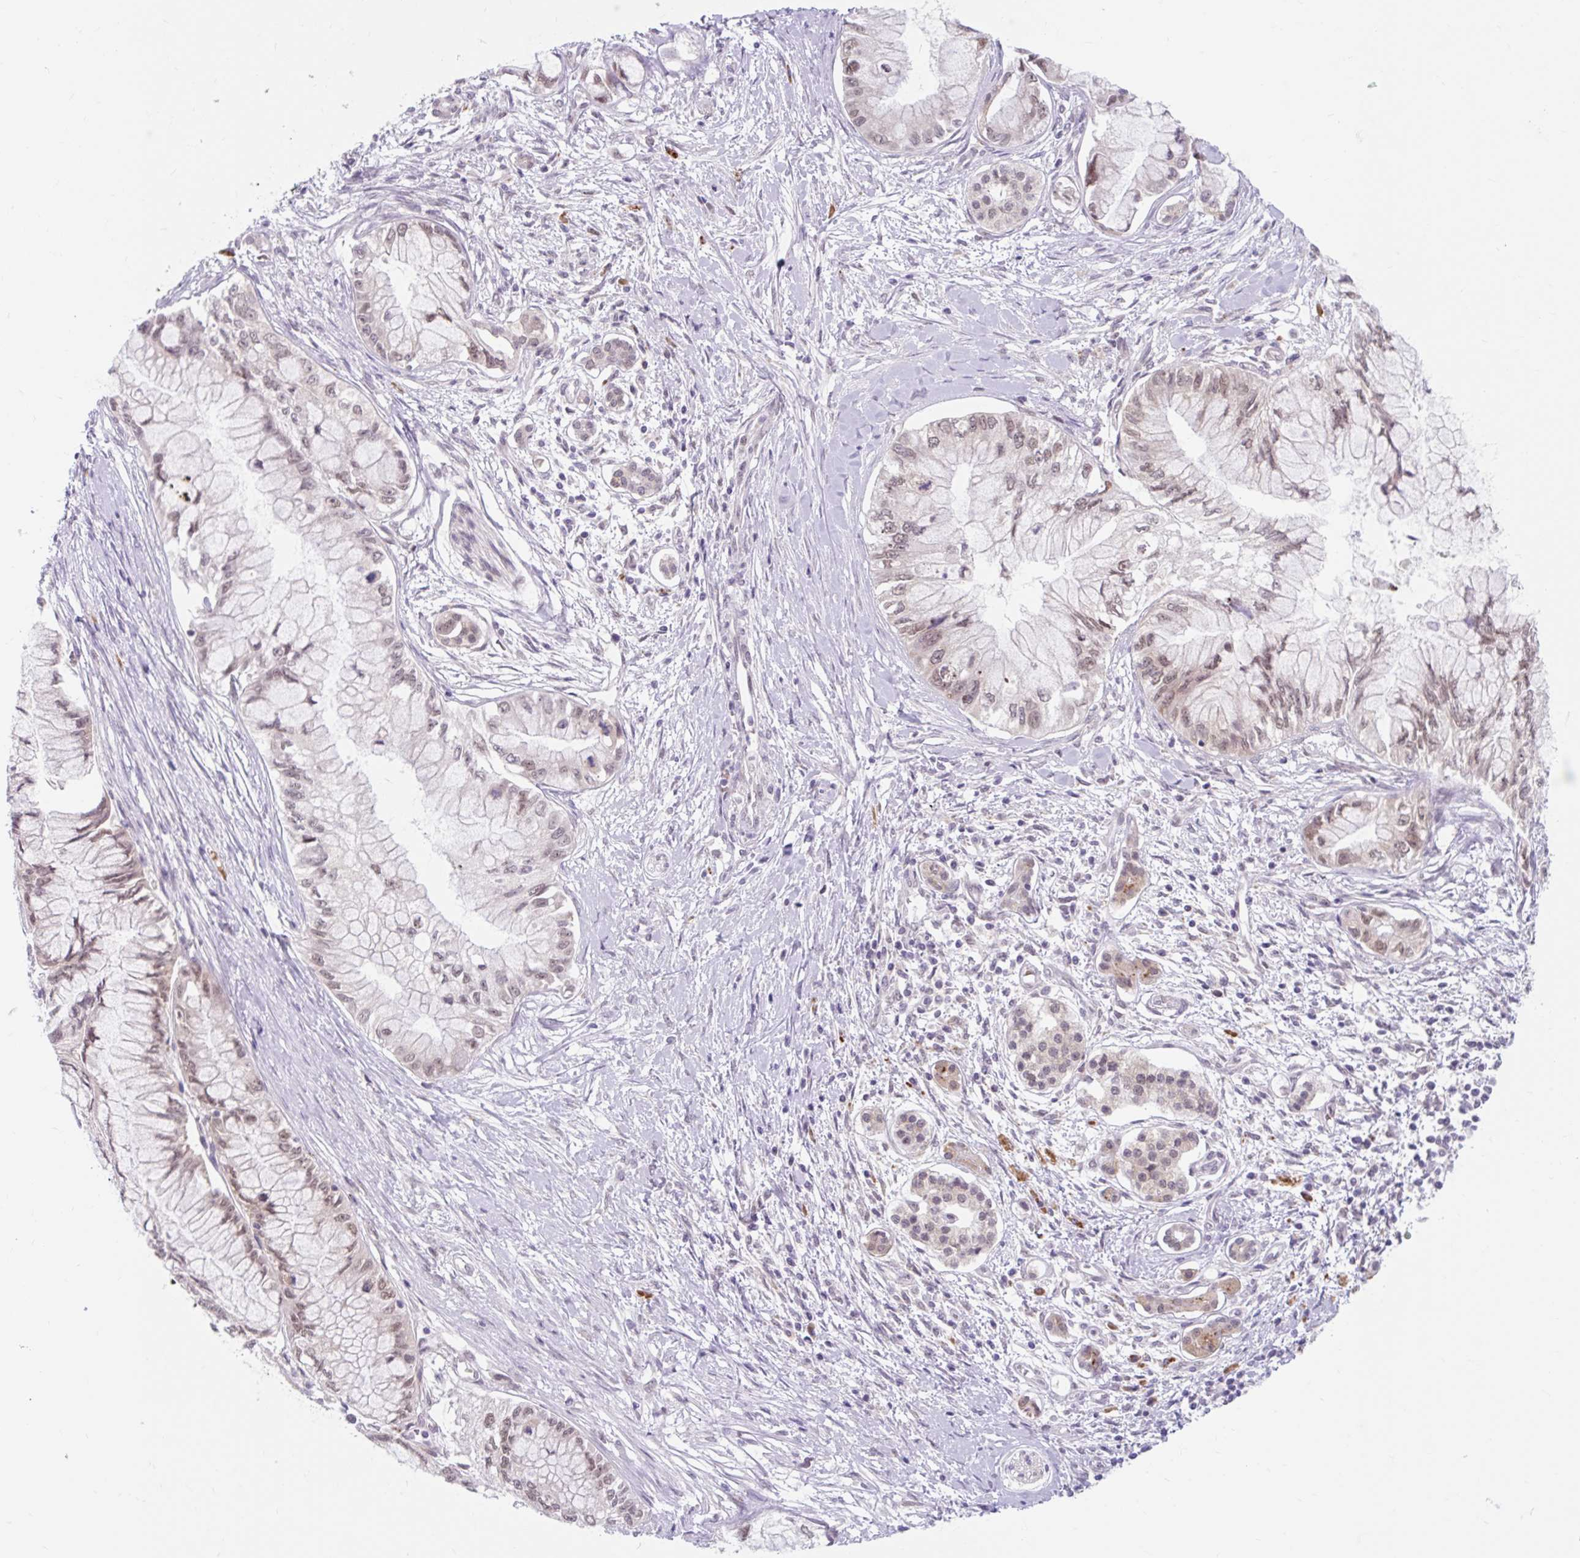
{"staining": {"intensity": "weak", "quantity": "<25%", "location": "cytoplasmic/membranous"}, "tissue": "pancreatic cancer", "cell_type": "Tumor cells", "image_type": "cancer", "snomed": [{"axis": "morphology", "description": "Adenocarcinoma, NOS"}, {"axis": "topography", "description": "Pancreas"}], "caption": "A photomicrograph of human pancreatic cancer (adenocarcinoma) is negative for staining in tumor cells. (DAB immunohistochemistry with hematoxylin counter stain).", "gene": "SRSF10", "patient": {"sex": "male", "age": 48}}